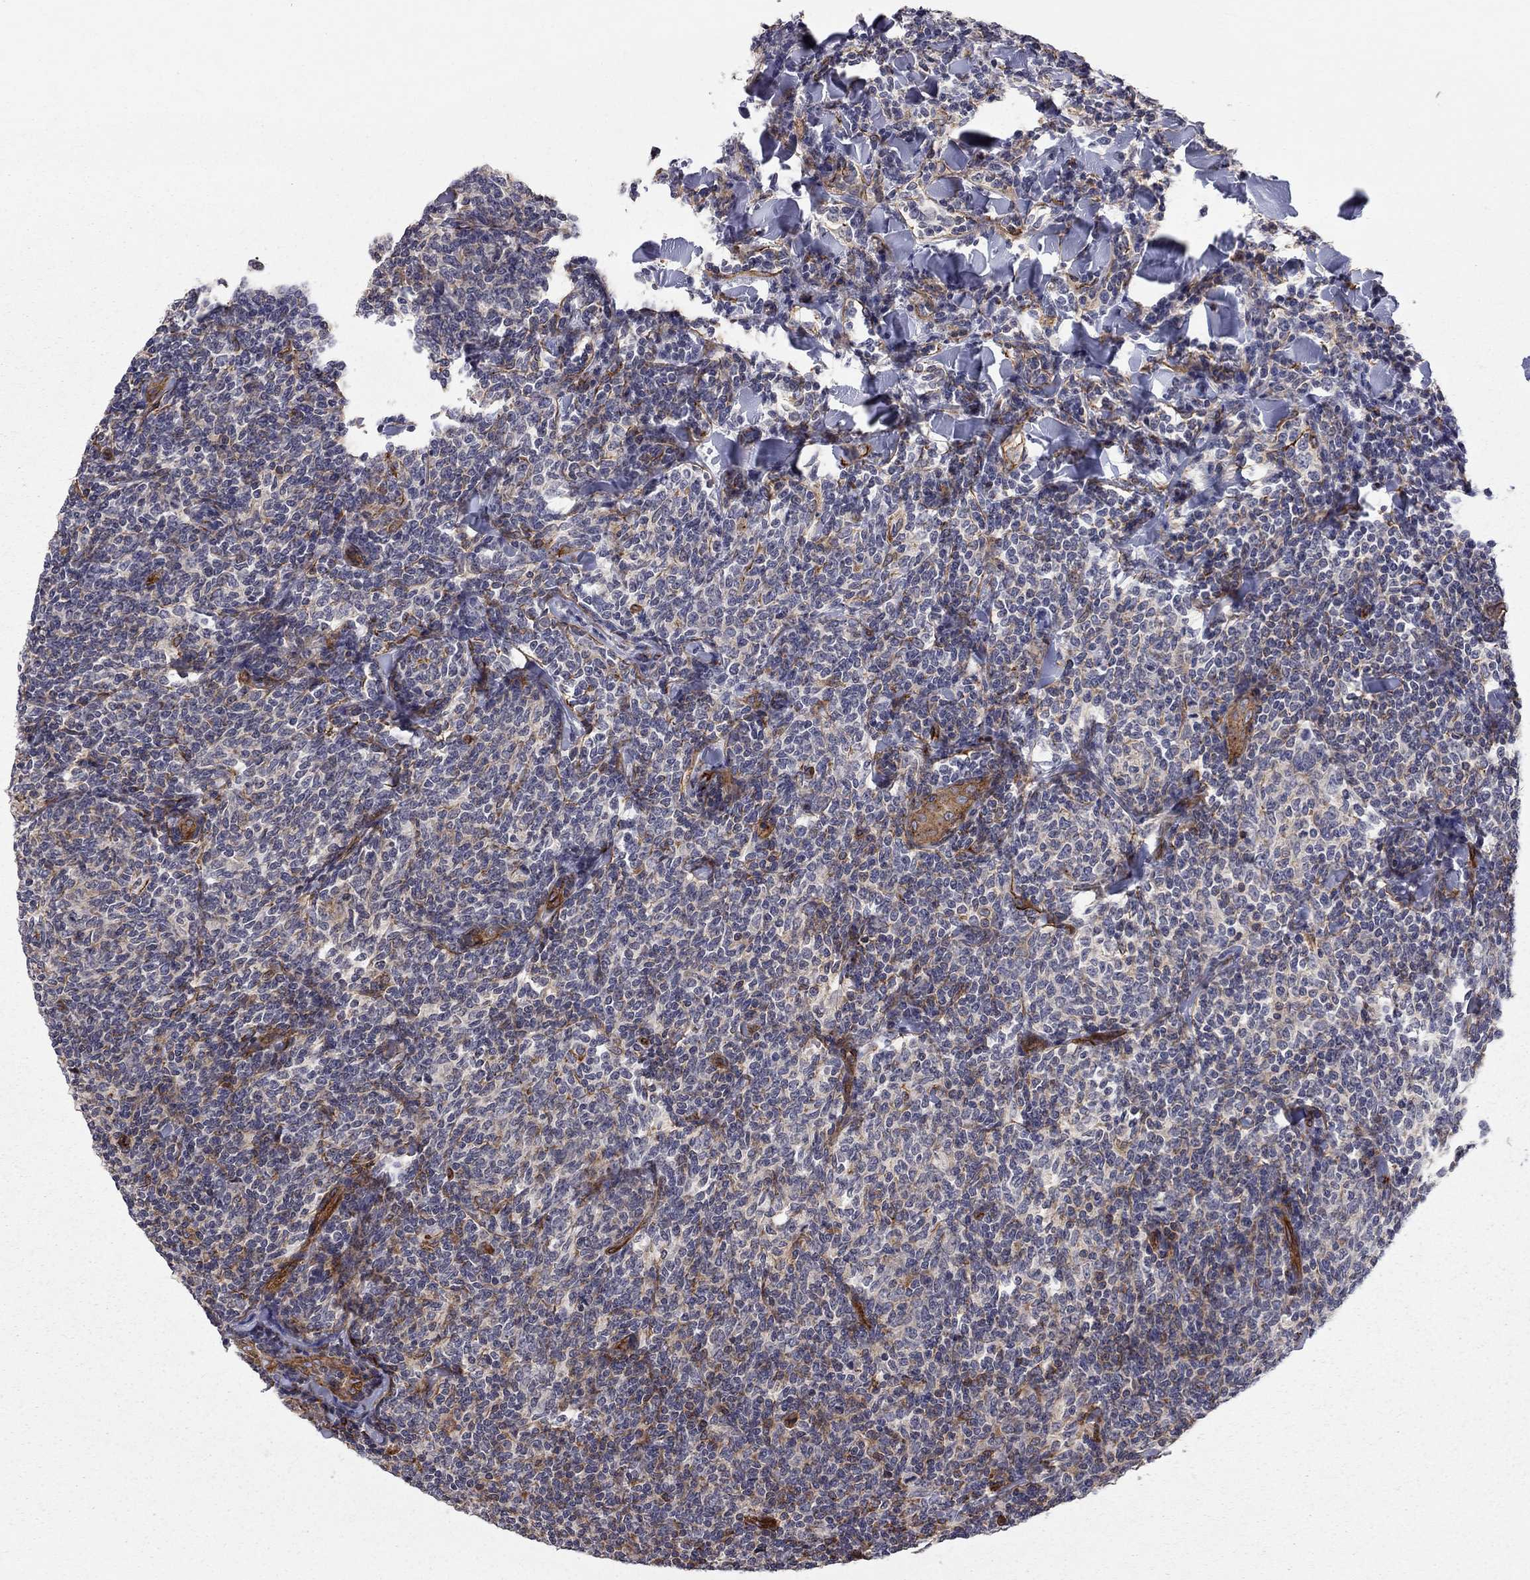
{"staining": {"intensity": "negative", "quantity": "none", "location": "none"}, "tissue": "lymphoma", "cell_type": "Tumor cells", "image_type": "cancer", "snomed": [{"axis": "morphology", "description": "Malignant lymphoma, non-Hodgkin's type, Low grade"}, {"axis": "topography", "description": "Lymph node"}], "caption": "A high-resolution image shows immunohistochemistry (IHC) staining of low-grade malignant lymphoma, non-Hodgkin's type, which reveals no significant positivity in tumor cells. Brightfield microscopy of immunohistochemistry (IHC) stained with DAB (3,3'-diaminobenzidine) (brown) and hematoxylin (blue), captured at high magnification.", "gene": "RASEF", "patient": {"sex": "female", "age": 56}}